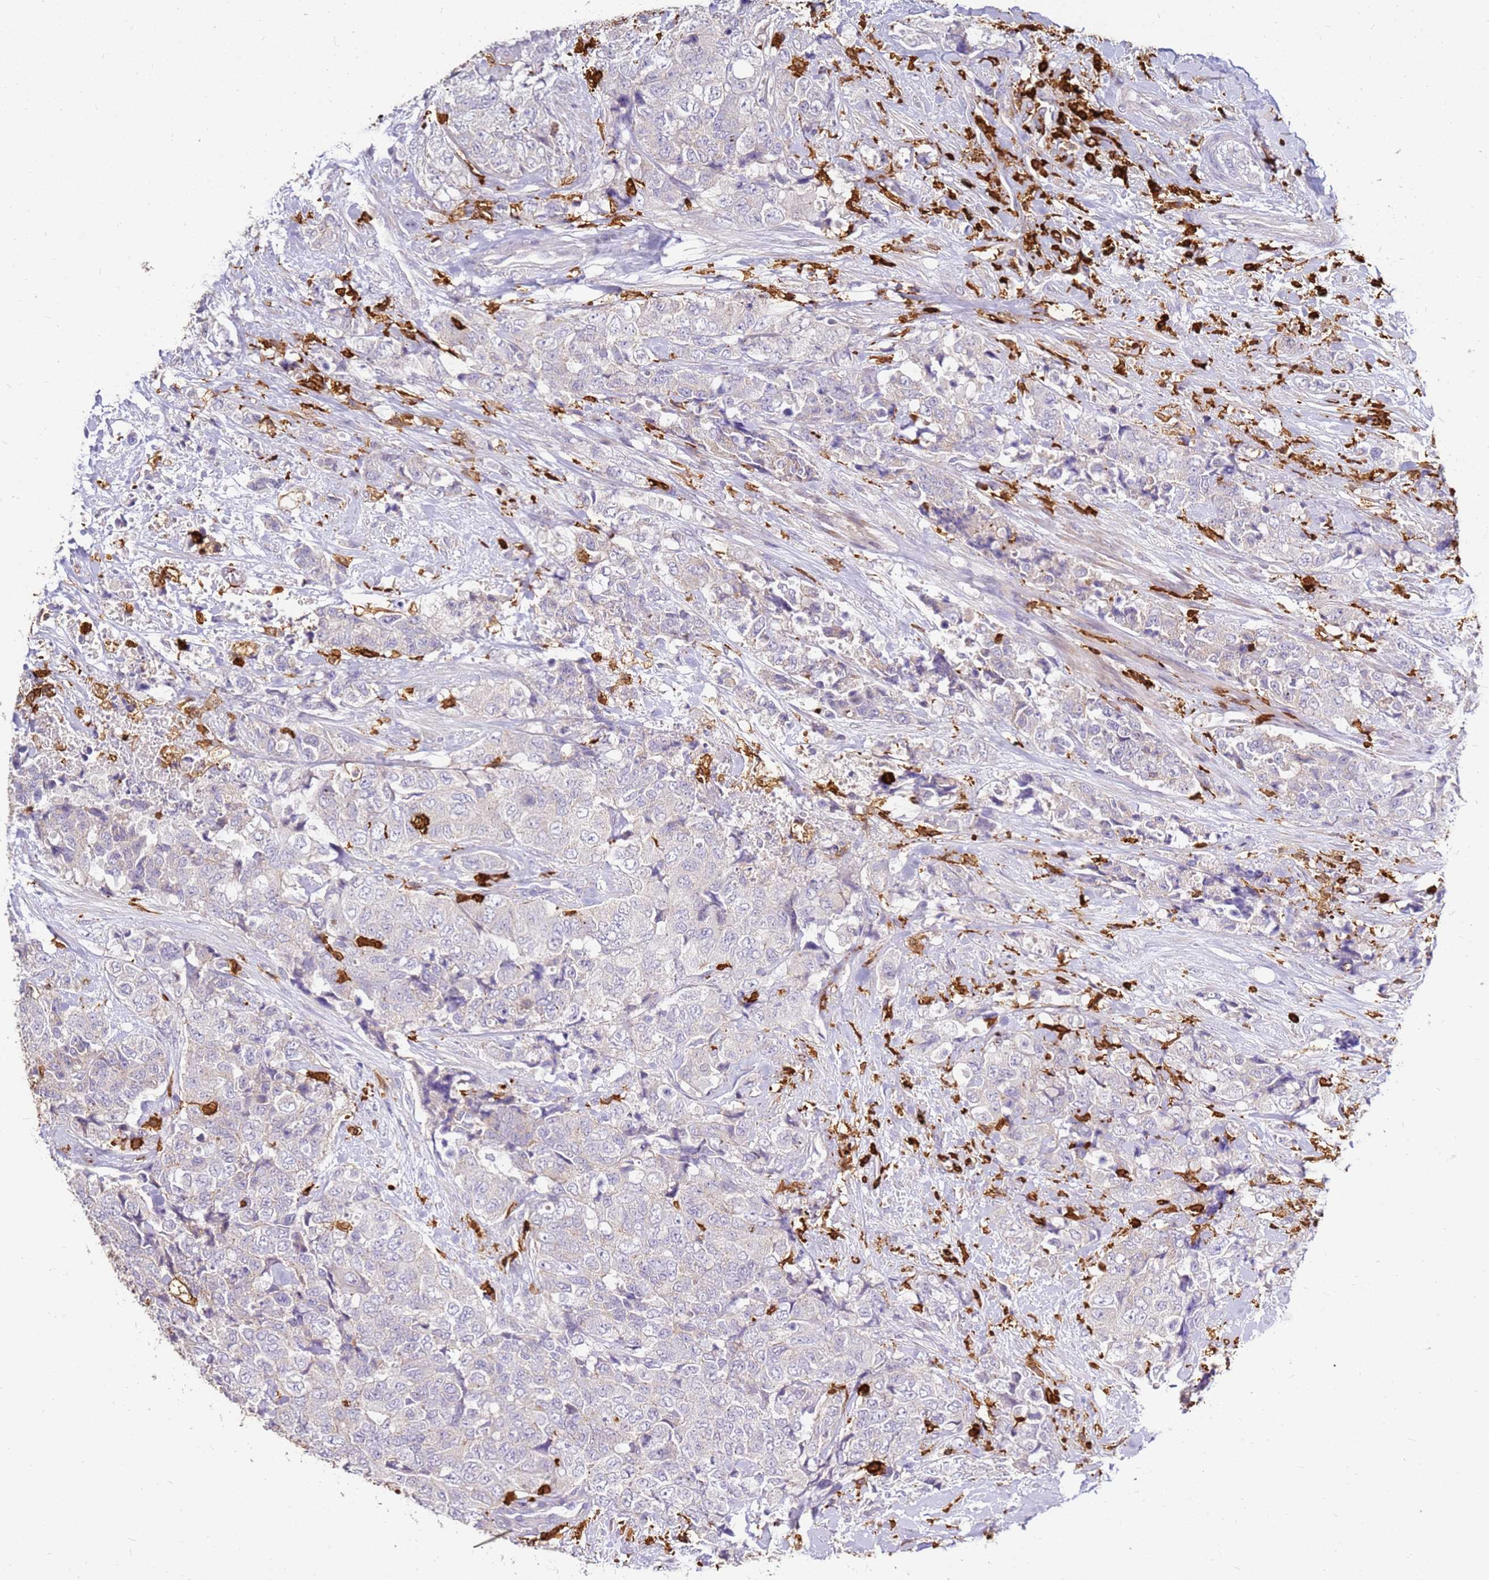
{"staining": {"intensity": "negative", "quantity": "none", "location": "none"}, "tissue": "urothelial cancer", "cell_type": "Tumor cells", "image_type": "cancer", "snomed": [{"axis": "morphology", "description": "Urothelial carcinoma, High grade"}, {"axis": "topography", "description": "Urinary bladder"}], "caption": "IHC of high-grade urothelial carcinoma displays no expression in tumor cells. The staining was performed using DAB (3,3'-diaminobenzidine) to visualize the protein expression in brown, while the nuclei were stained in blue with hematoxylin (Magnification: 20x).", "gene": "CORO1A", "patient": {"sex": "female", "age": 78}}